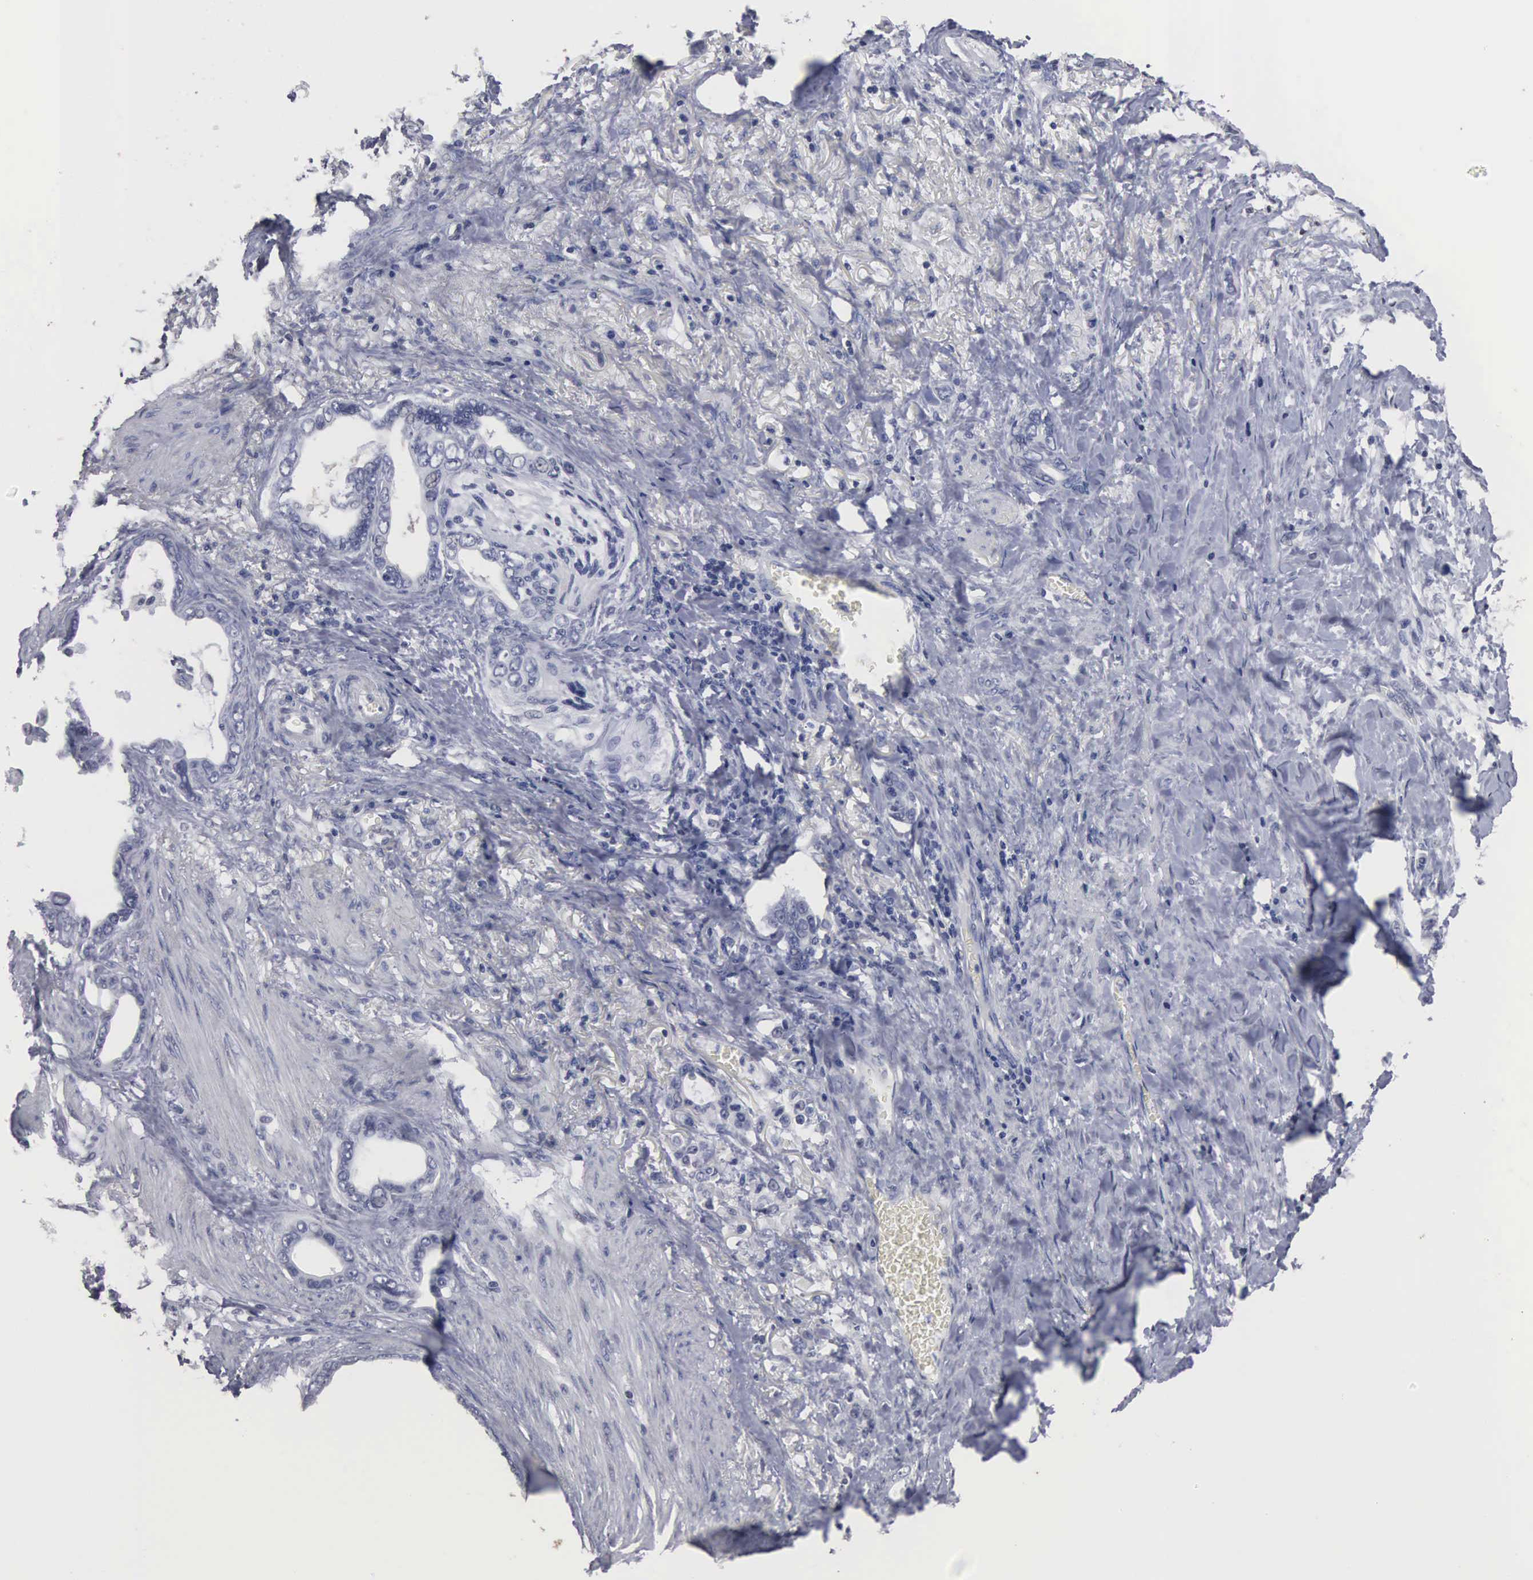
{"staining": {"intensity": "negative", "quantity": "none", "location": "none"}, "tissue": "stomach cancer", "cell_type": "Tumor cells", "image_type": "cancer", "snomed": [{"axis": "morphology", "description": "Adenocarcinoma, NOS"}, {"axis": "topography", "description": "Stomach"}], "caption": "An image of stomach adenocarcinoma stained for a protein displays no brown staining in tumor cells.", "gene": "UPB1", "patient": {"sex": "male", "age": 78}}